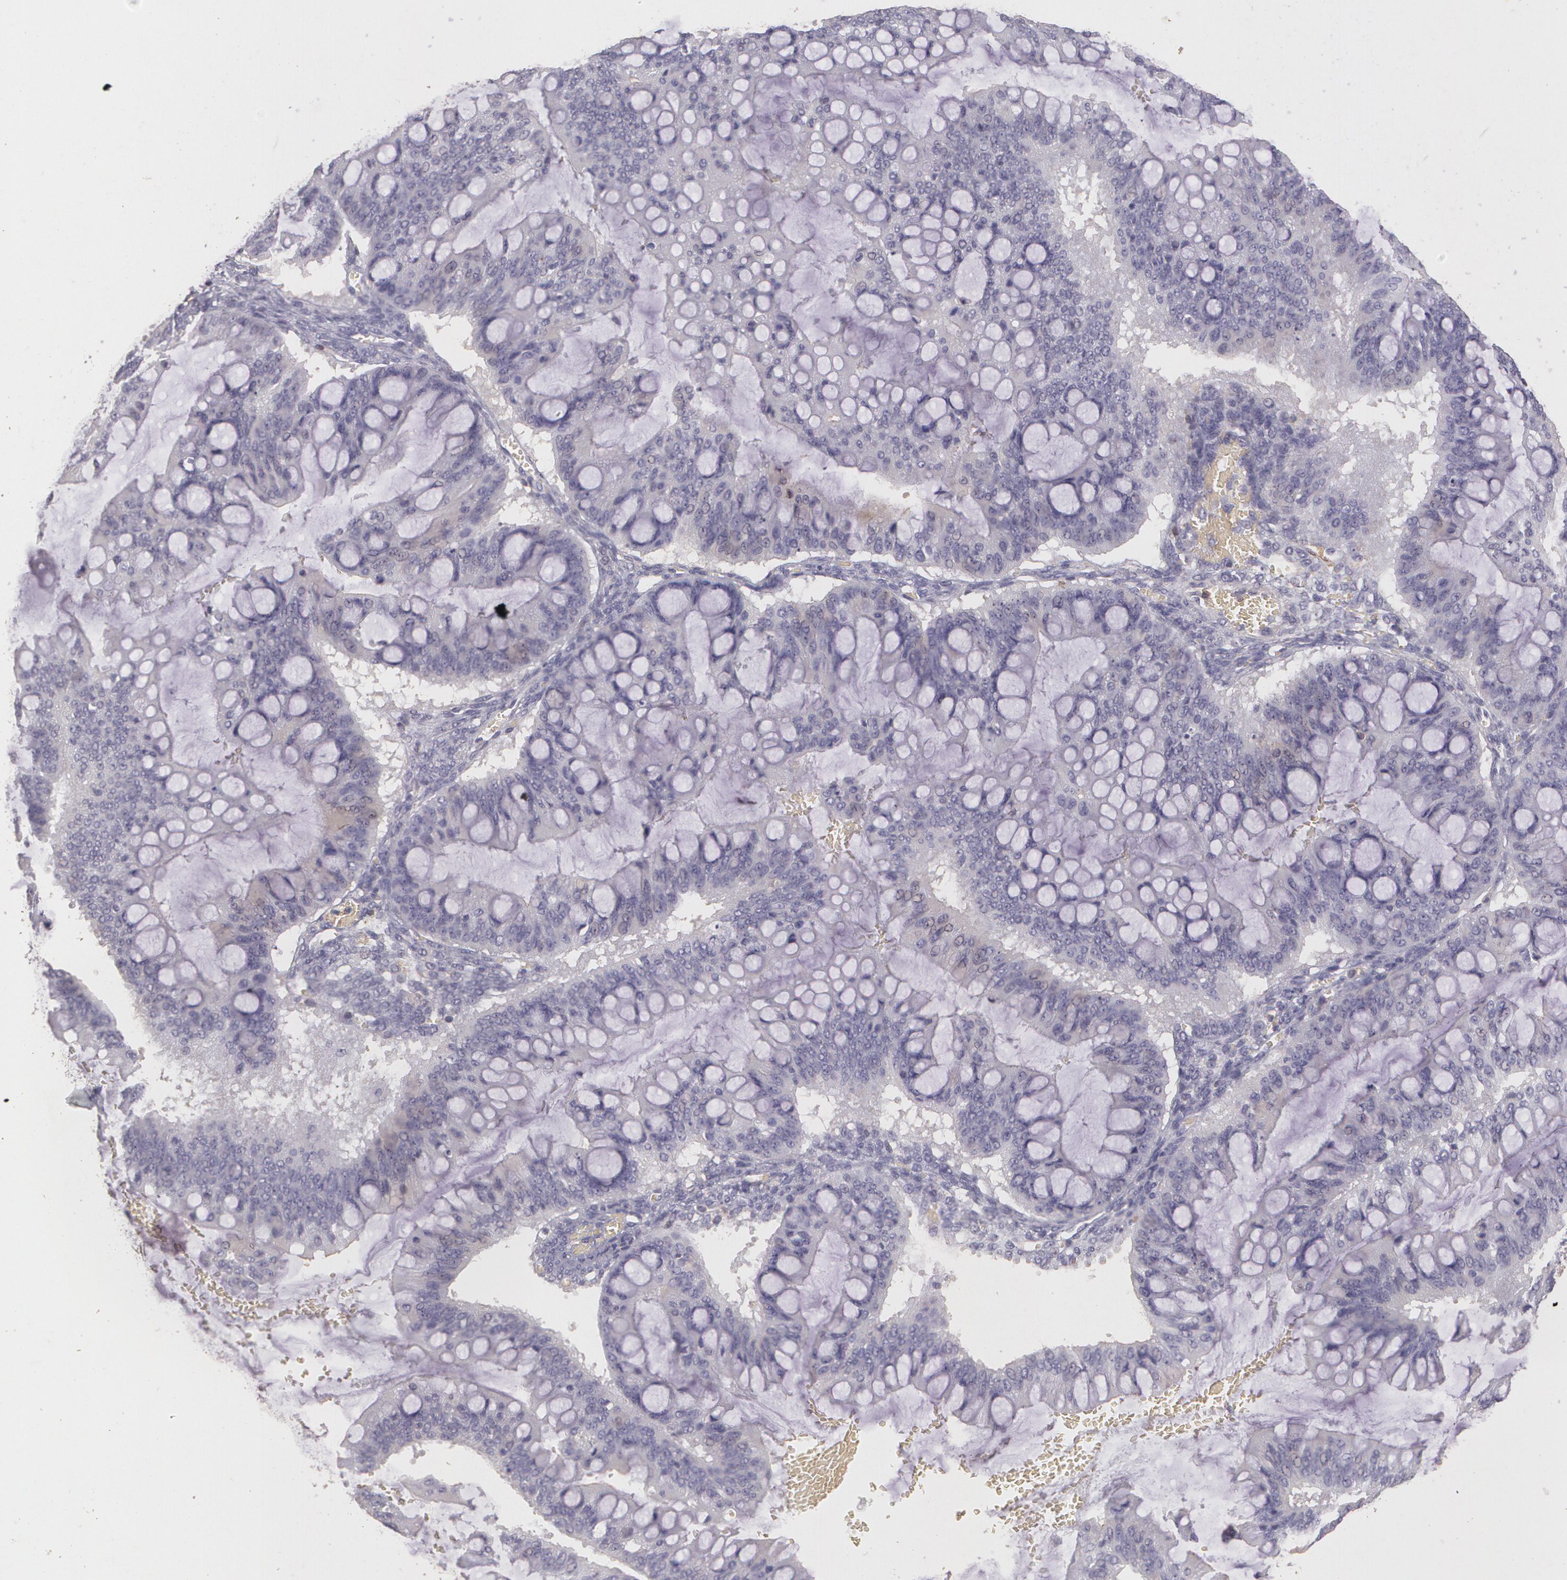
{"staining": {"intensity": "negative", "quantity": "none", "location": "none"}, "tissue": "ovarian cancer", "cell_type": "Tumor cells", "image_type": "cancer", "snomed": [{"axis": "morphology", "description": "Cystadenocarcinoma, serous, NOS"}, {"axis": "topography", "description": "Ovary"}], "caption": "Ovarian cancer (serous cystadenocarcinoma) stained for a protein using immunohistochemistry displays no staining tumor cells.", "gene": "TGFBR1", "patient": {"sex": "female", "age": 66}}